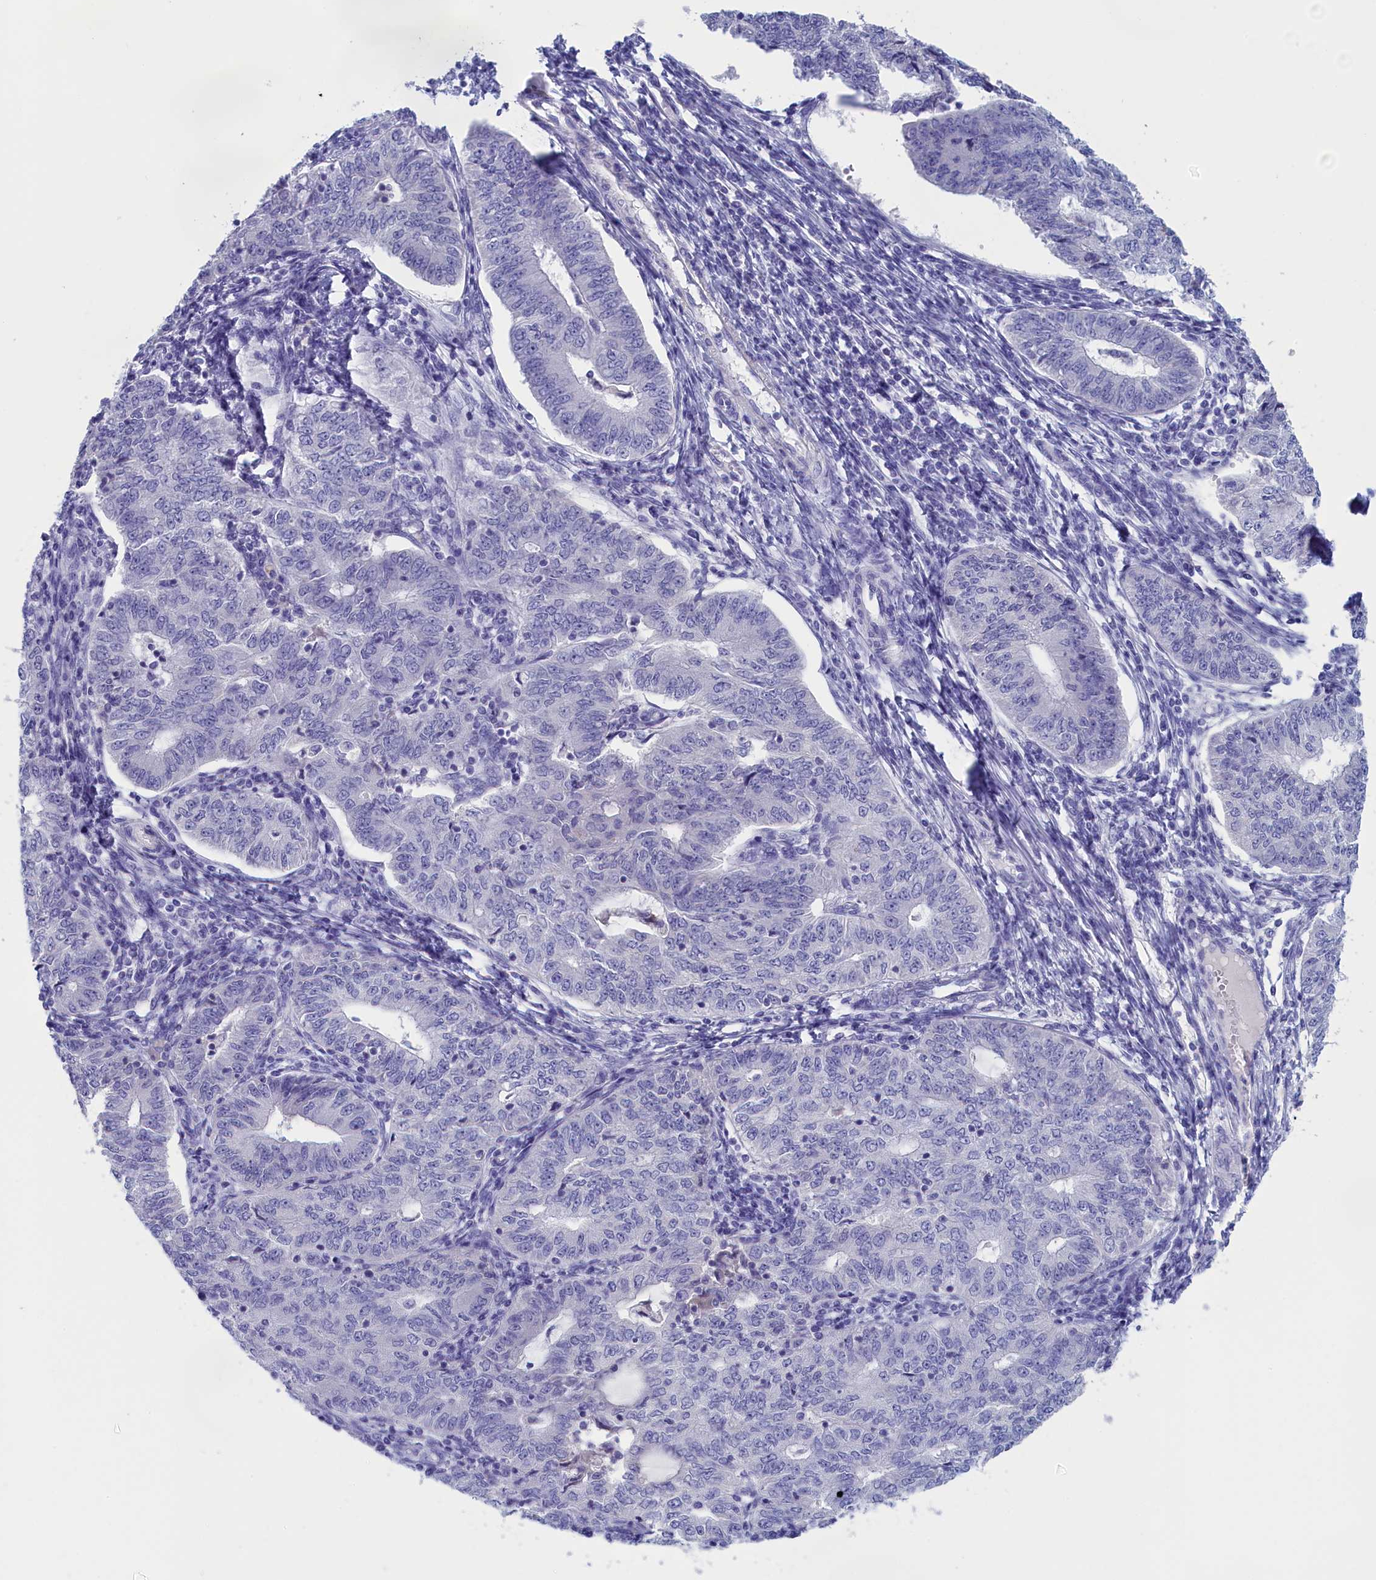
{"staining": {"intensity": "negative", "quantity": "none", "location": "none"}, "tissue": "endometrial cancer", "cell_type": "Tumor cells", "image_type": "cancer", "snomed": [{"axis": "morphology", "description": "Adenocarcinoma, NOS"}, {"axis": "topography", "description": "Endometrium"}], "caption": "Tumor cells are negative for brown protein staining in adenocarcinoma (endometrial). (DAB (3,3'-diaminobenzidine) IHC visualized using brightfield microscopy, high magnification).", "gene": "ANKRD2", "patient": {"sex": "female", "age": 32}}